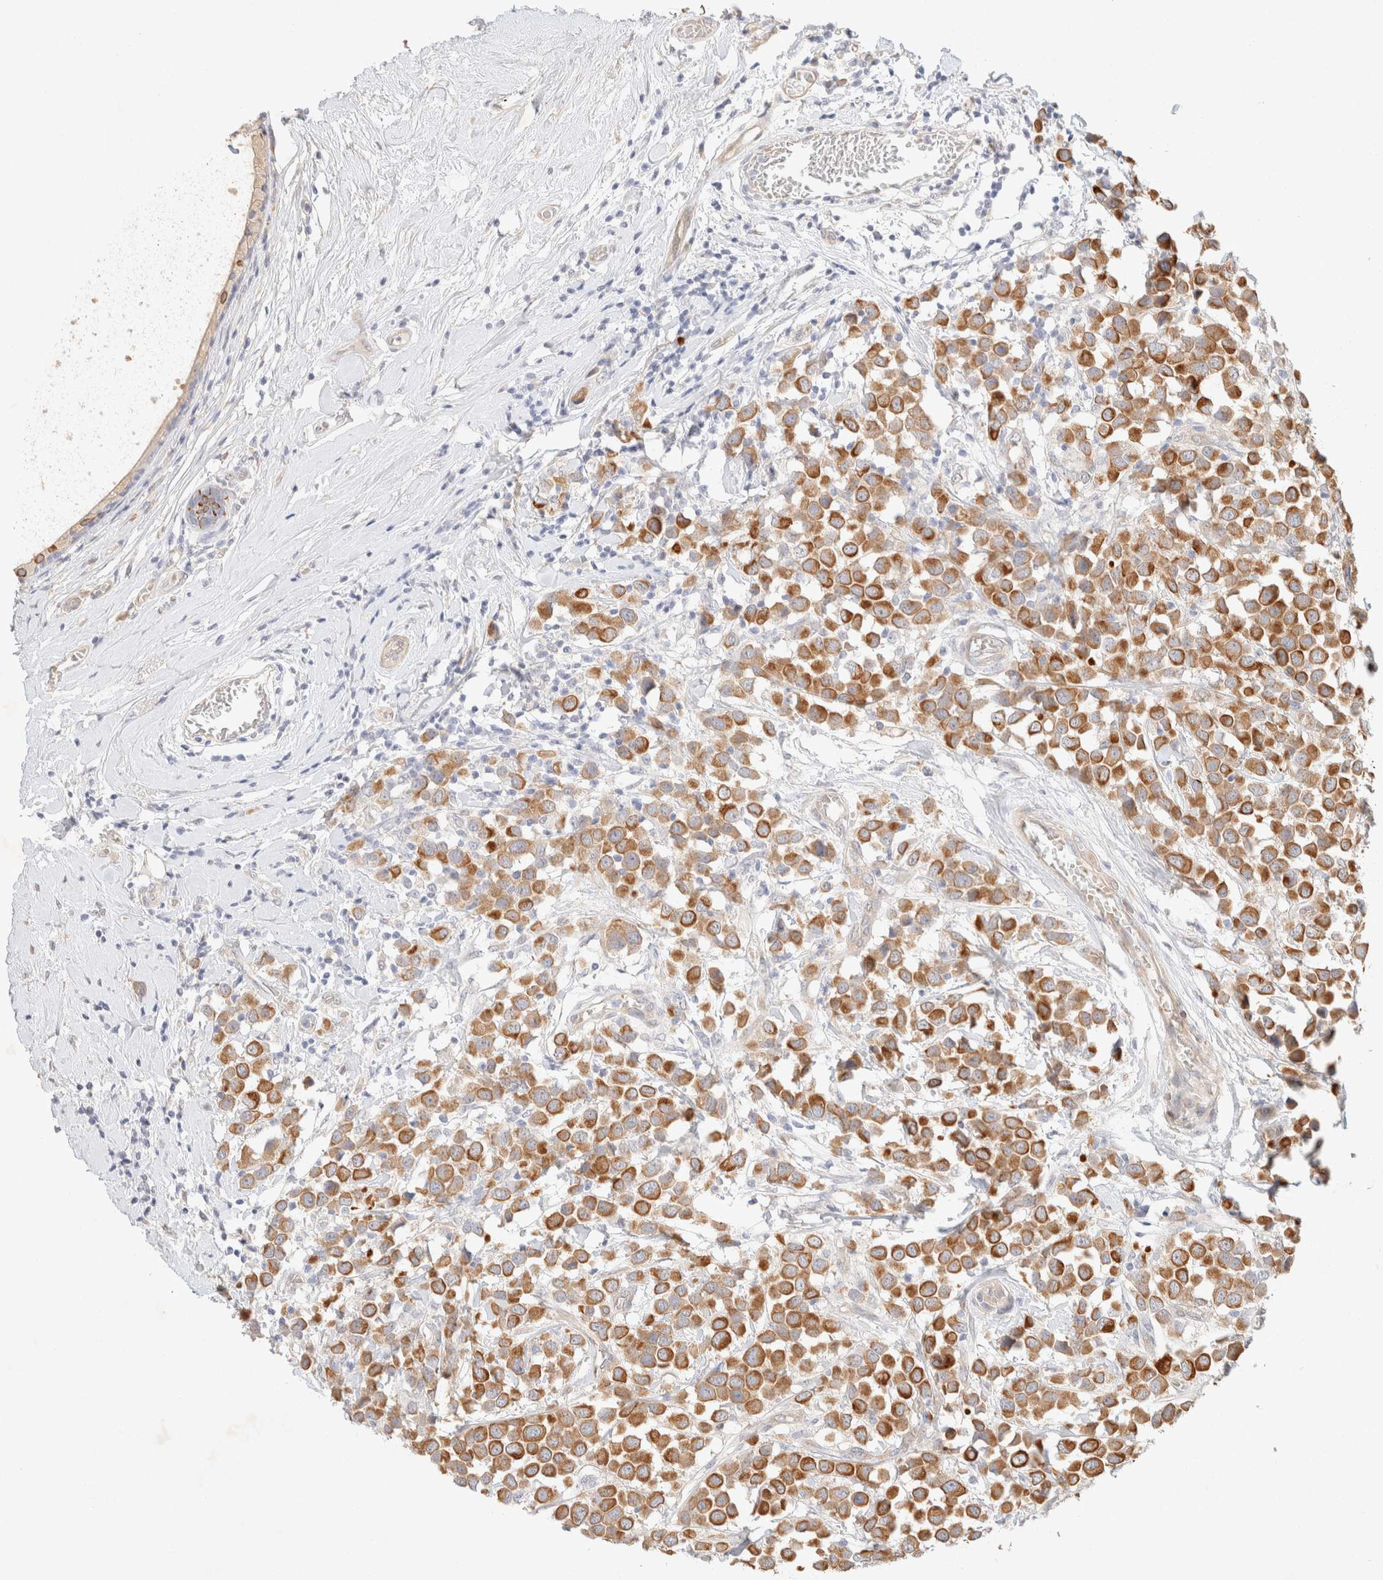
{"staining": {"intensity": "strong", "quantity": ">75%", "location": "cytoplasmic/membranous"}, "tissue": "breast cancer", "cell_type": "Tumor cells", "image_type": "cancer", "snomed": [{"axis": "morphology", "description": "Duct carcinoma"}, {"axis": "topography", "description": "Breast"}], "caption": "Immunohistochemistry (IHC) histopathology image of breast cancer (invasive ductal carcinoma) stained for a protein (brown), which demonstrates high levels of strong cytoplasmic/membranous staining in about >75% of tumor cells.", "gene": "CSNK1E", "patient": {"sex": "female", "age": 61}}